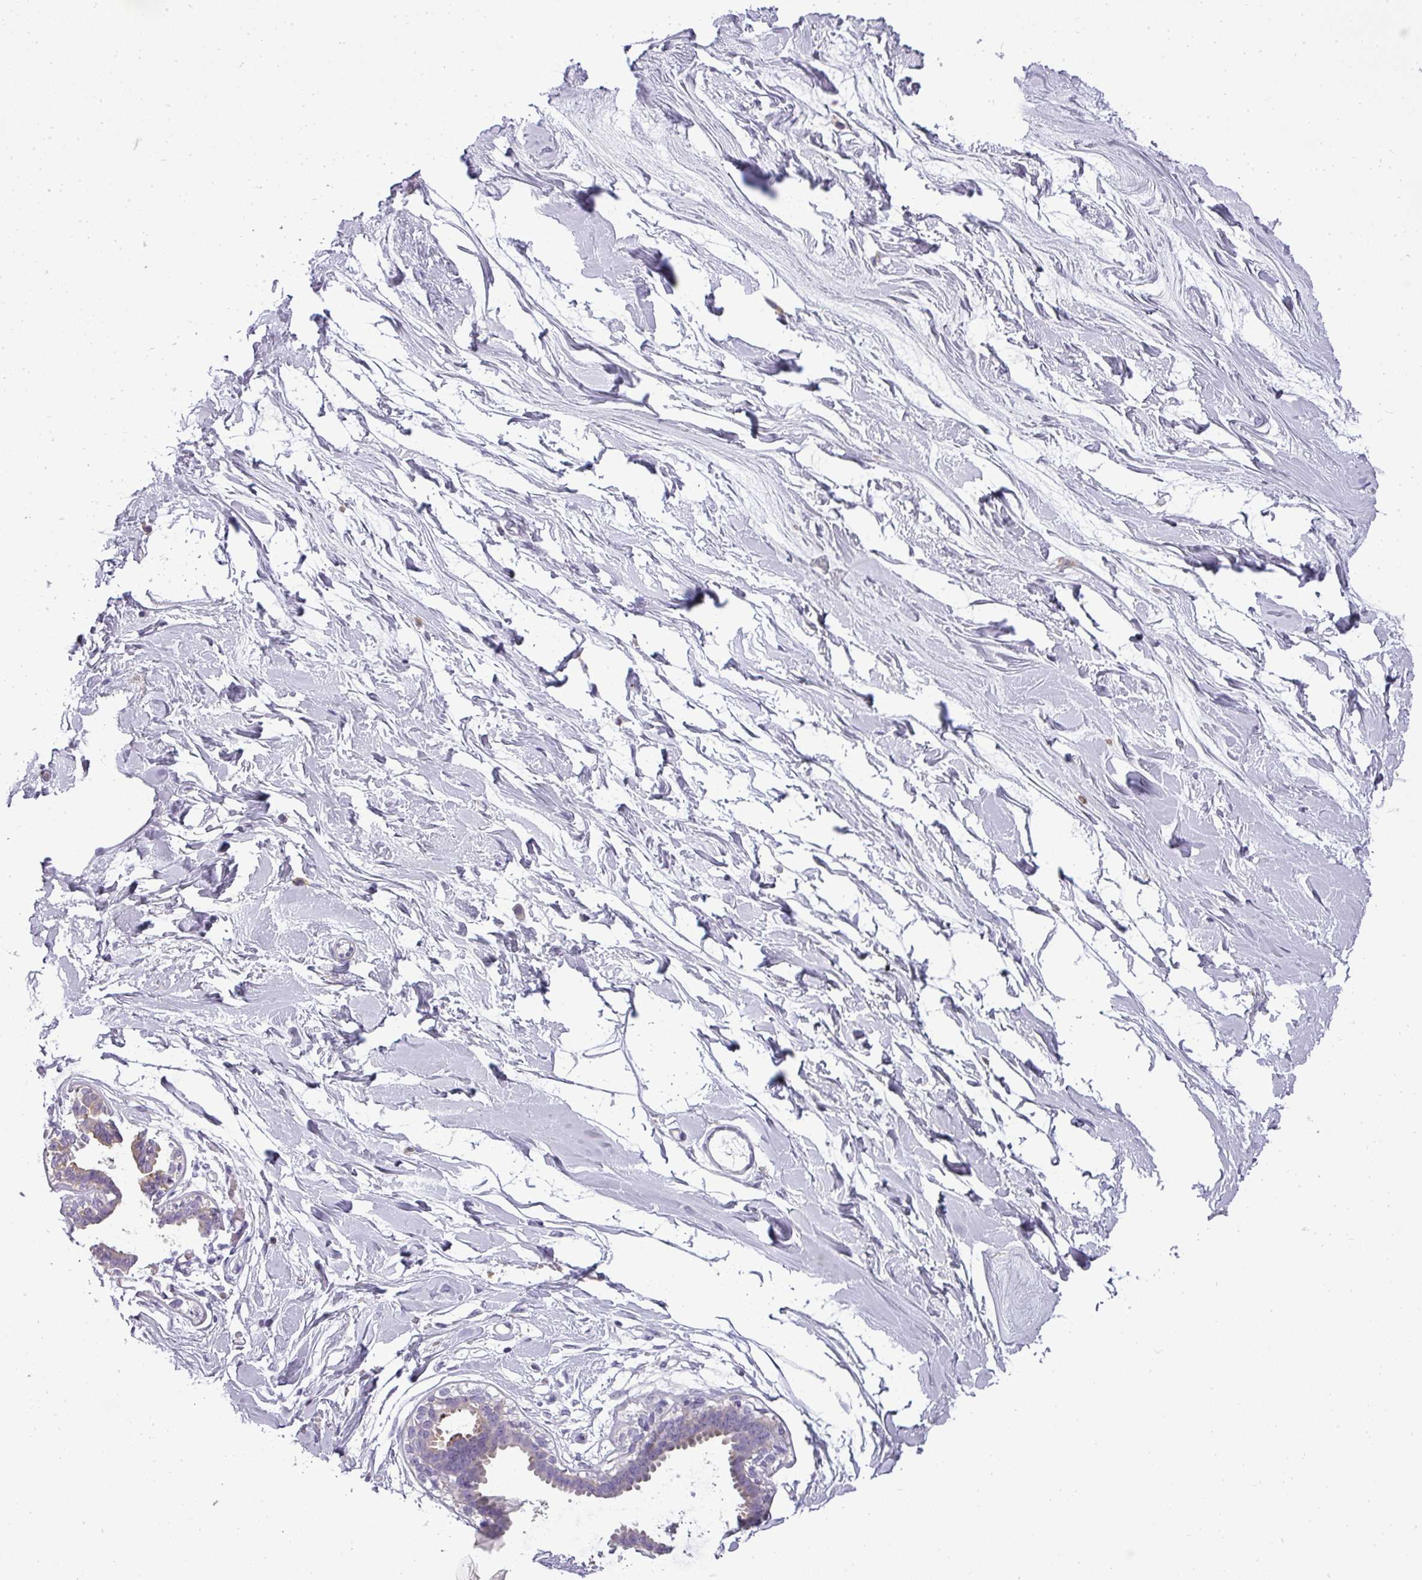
{"staining": {"intensity": "negative", "quantity": "none", "location": "none"}, "tissue": "breast", "cell_type": "Adipocytes", "image_type": "normal", "snomed": [{"axis": "morphology", "description": "Normal tissue, NOS"}, {"axis": "topography", "description": "Breast"}], "caption": "A micrograph of breast stained for a protein shows no brown staining in adipocytes.", "gene": "ATP6V1D", "patient": {"sex": "female", "age": 45}}